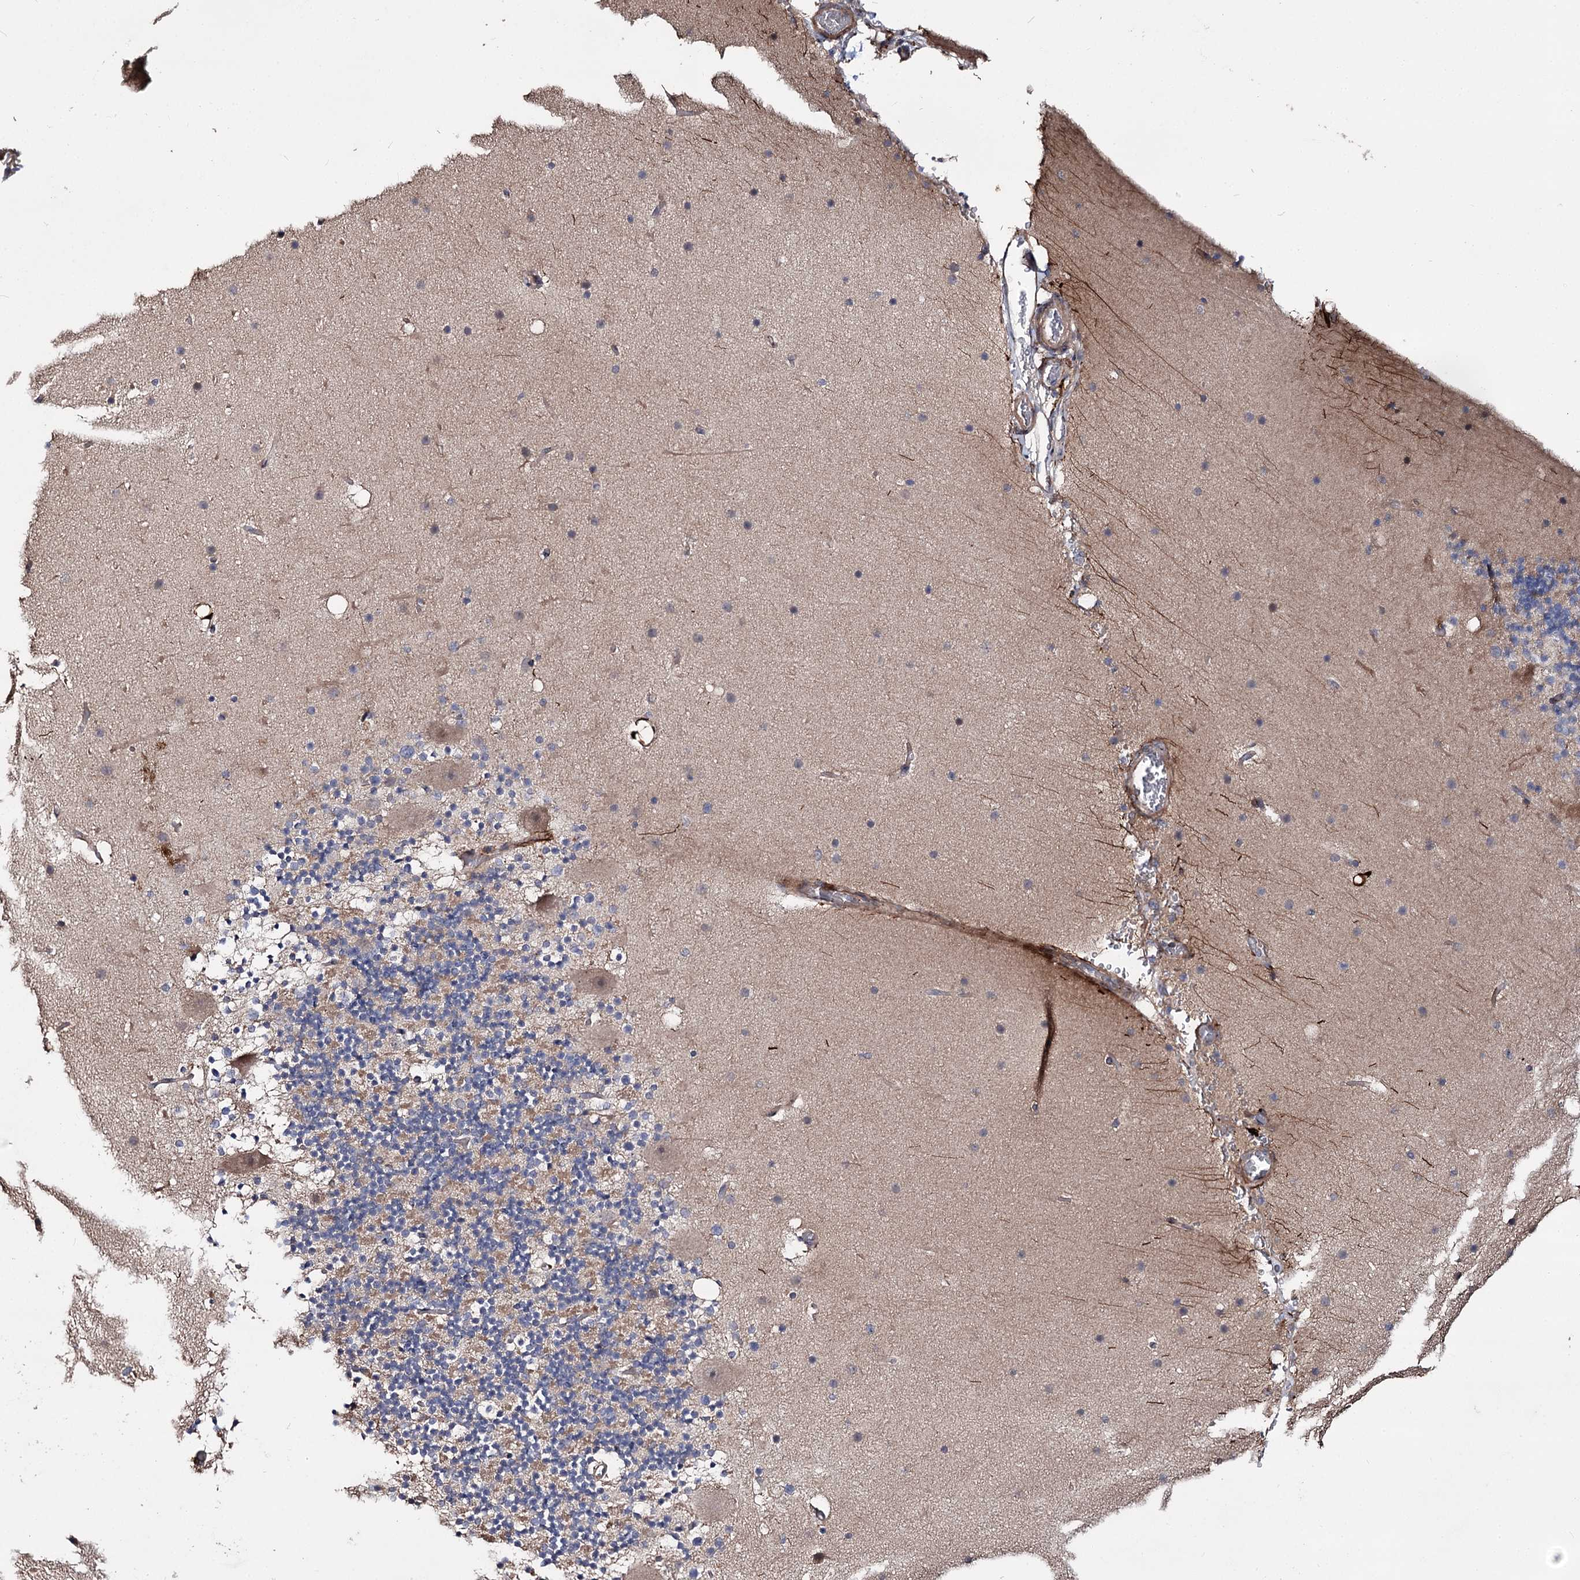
{"staining": {"intensity": "moderate", "quantity": "25%-75%", "location": "cytoplasmic/membranous"}, "tissue": "cerebellum", "cell_type": "Cells in granular layer", "image_type": "normal", "snomed": [{"axis": "morphology", "description": "Normal tissue, NOS"}, {"axis": "topography", "description": "Cerebellum"}], "caption": "Immunohistochemistry (IHC) (DAB (3,3'-diaminobenzidine)) staining of unremarkable human cerebellum shows moderate cytoplasmic/membranous protein expression in about 25%-75% of cells in granular layer. (brown staining indicates protein expression, while blue staining denotes nuclei).", "gene": "MINDY3", "patient": {"sex": "male", "age": 57}}